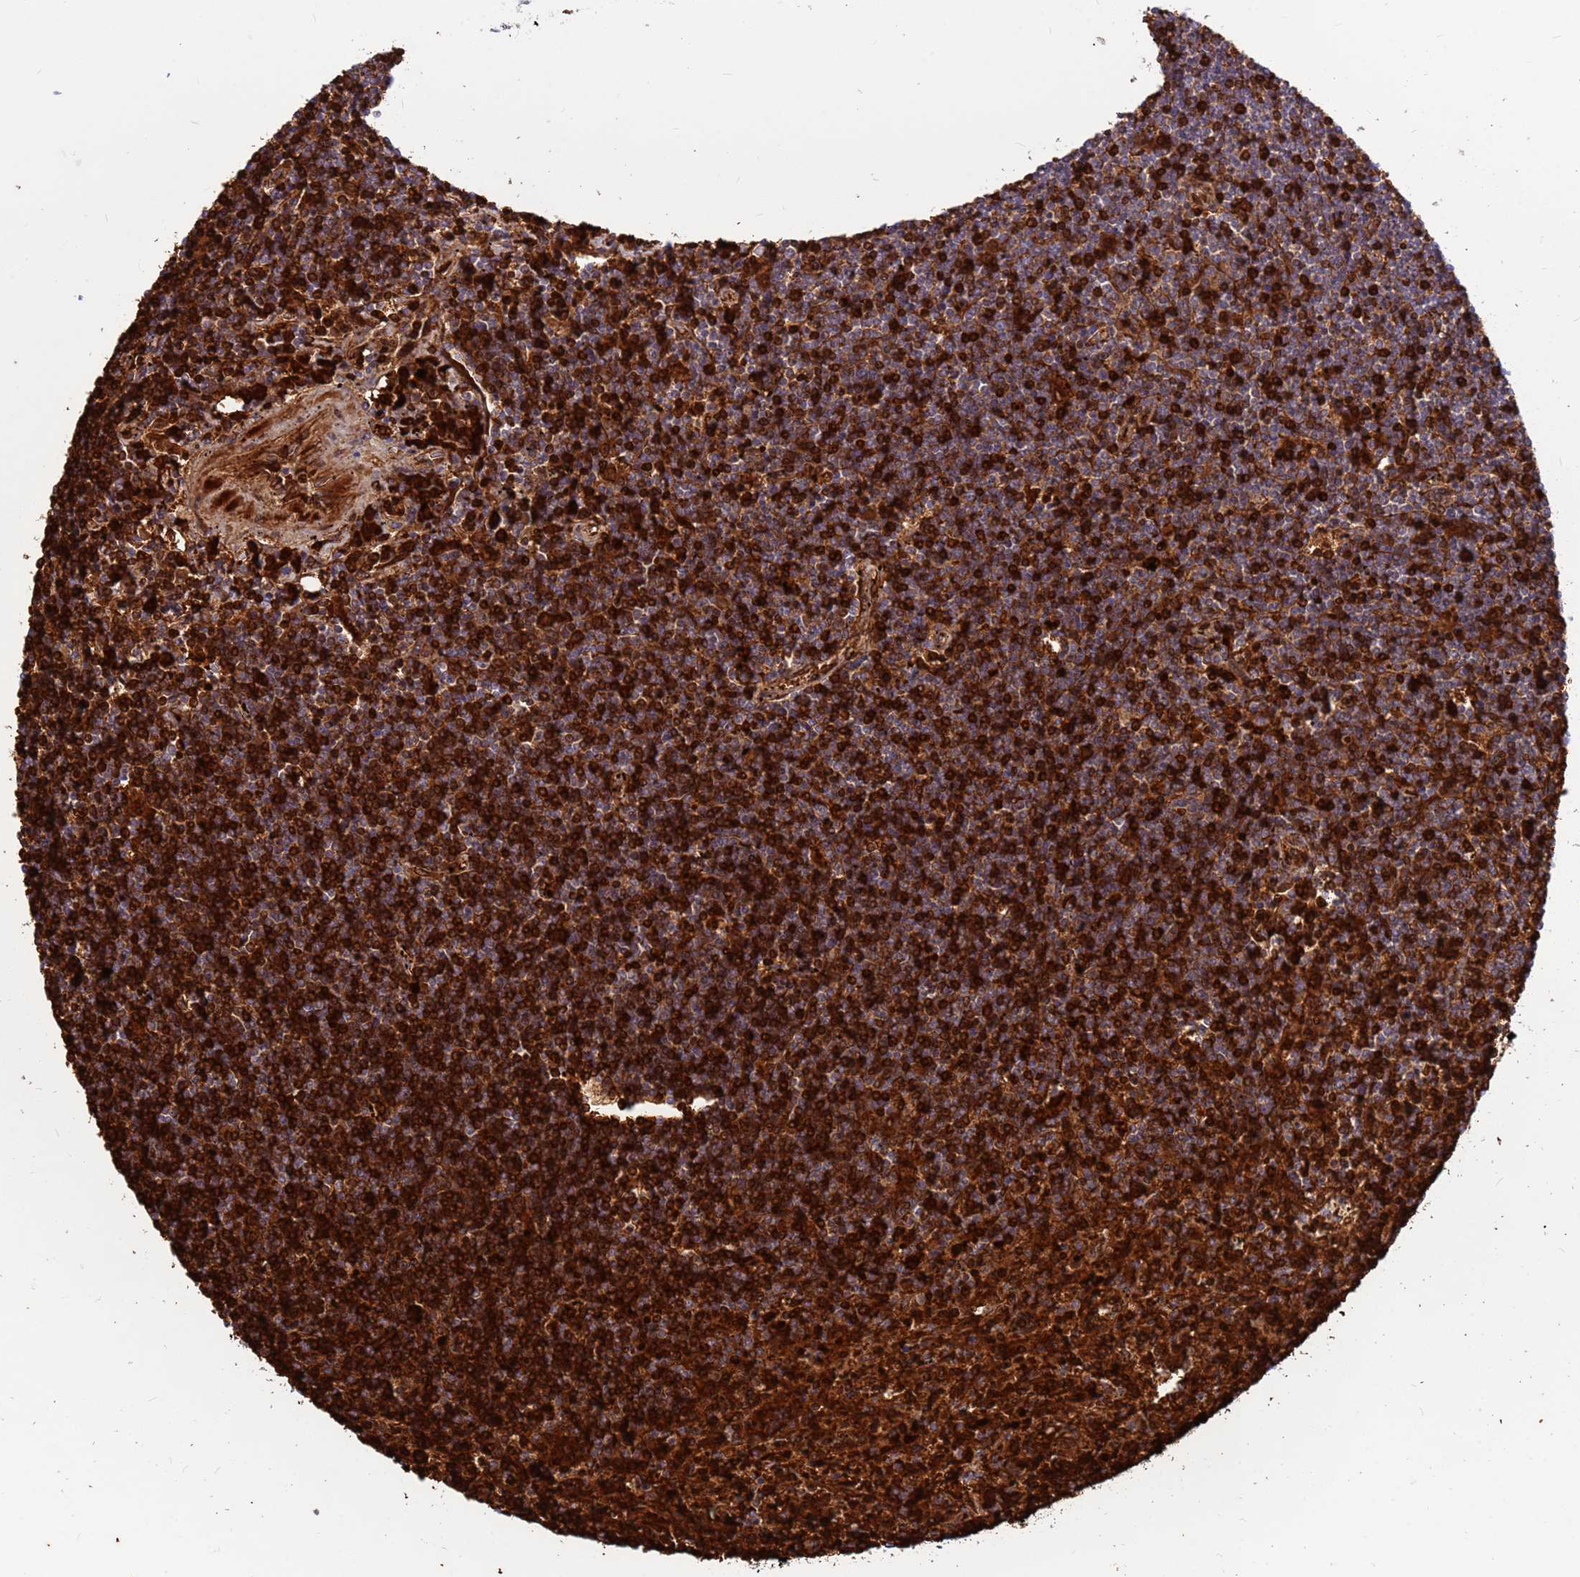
{"staining": {"intensity": "moderate", "quantity": ">75%", "location": "cytoplasmic/membranous"}, "tissue": "lymphoma", "cell_type": "Tumor cells", "image_type": "cancer", "snomed": [{"axis": "morphology", "description": "Malignant lymphoma, non-Hodgkin's type, Low grade"}, {"axis": "topography", "description": "Spleen"}], "caption": "Immunohistochemical staining of human low-grade malignant lymphoma, non-Hodgkin's type exhibits medium levels of moderate cytoplasmic/membranous protein positivity in about >75% of tumor cells.", "gene": "ZNF669", "patient": {"sex": "male", "age": 76}}